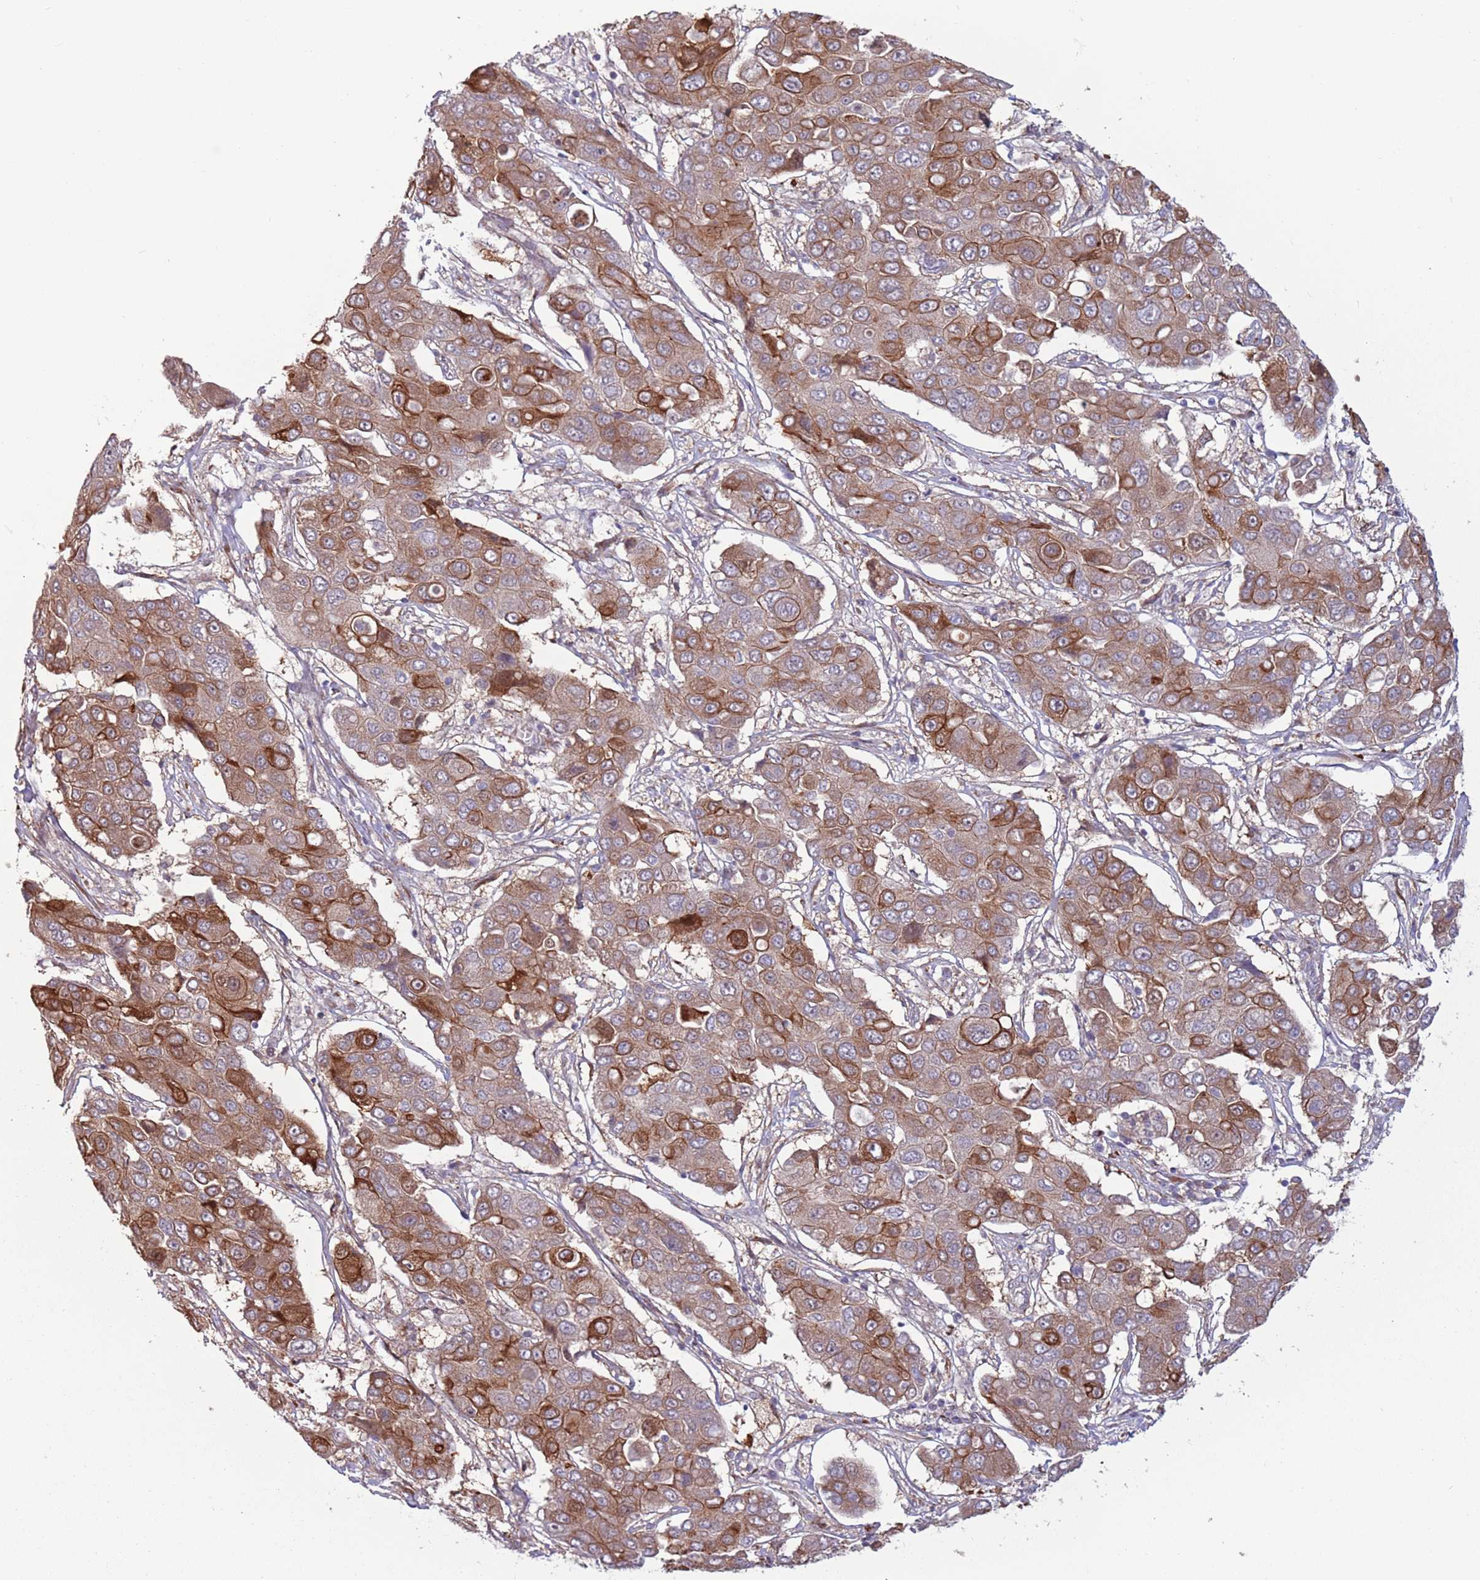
{"staining": {"intensity": "moderate", "quantity": ">75%", "location": "cytoplasmic/membranous"}, "tissue": "liver cancer", "cell_type": "Tumor cells", "image_type": "cancer", "snomed": [{"axis": "morphology", "description": "Cholangiocarcinoma"}, {"axis": "topography", "description": "Liver"}], "caption": "Human cholangiocarcinoma (liver) stained for a protein (brown) displays moderate cytoplasmic/membranous positive positivity in approximately >75% of tumor cells.", "gene": "CCDC150", "patient": {"sex": "male", "age": 67}}